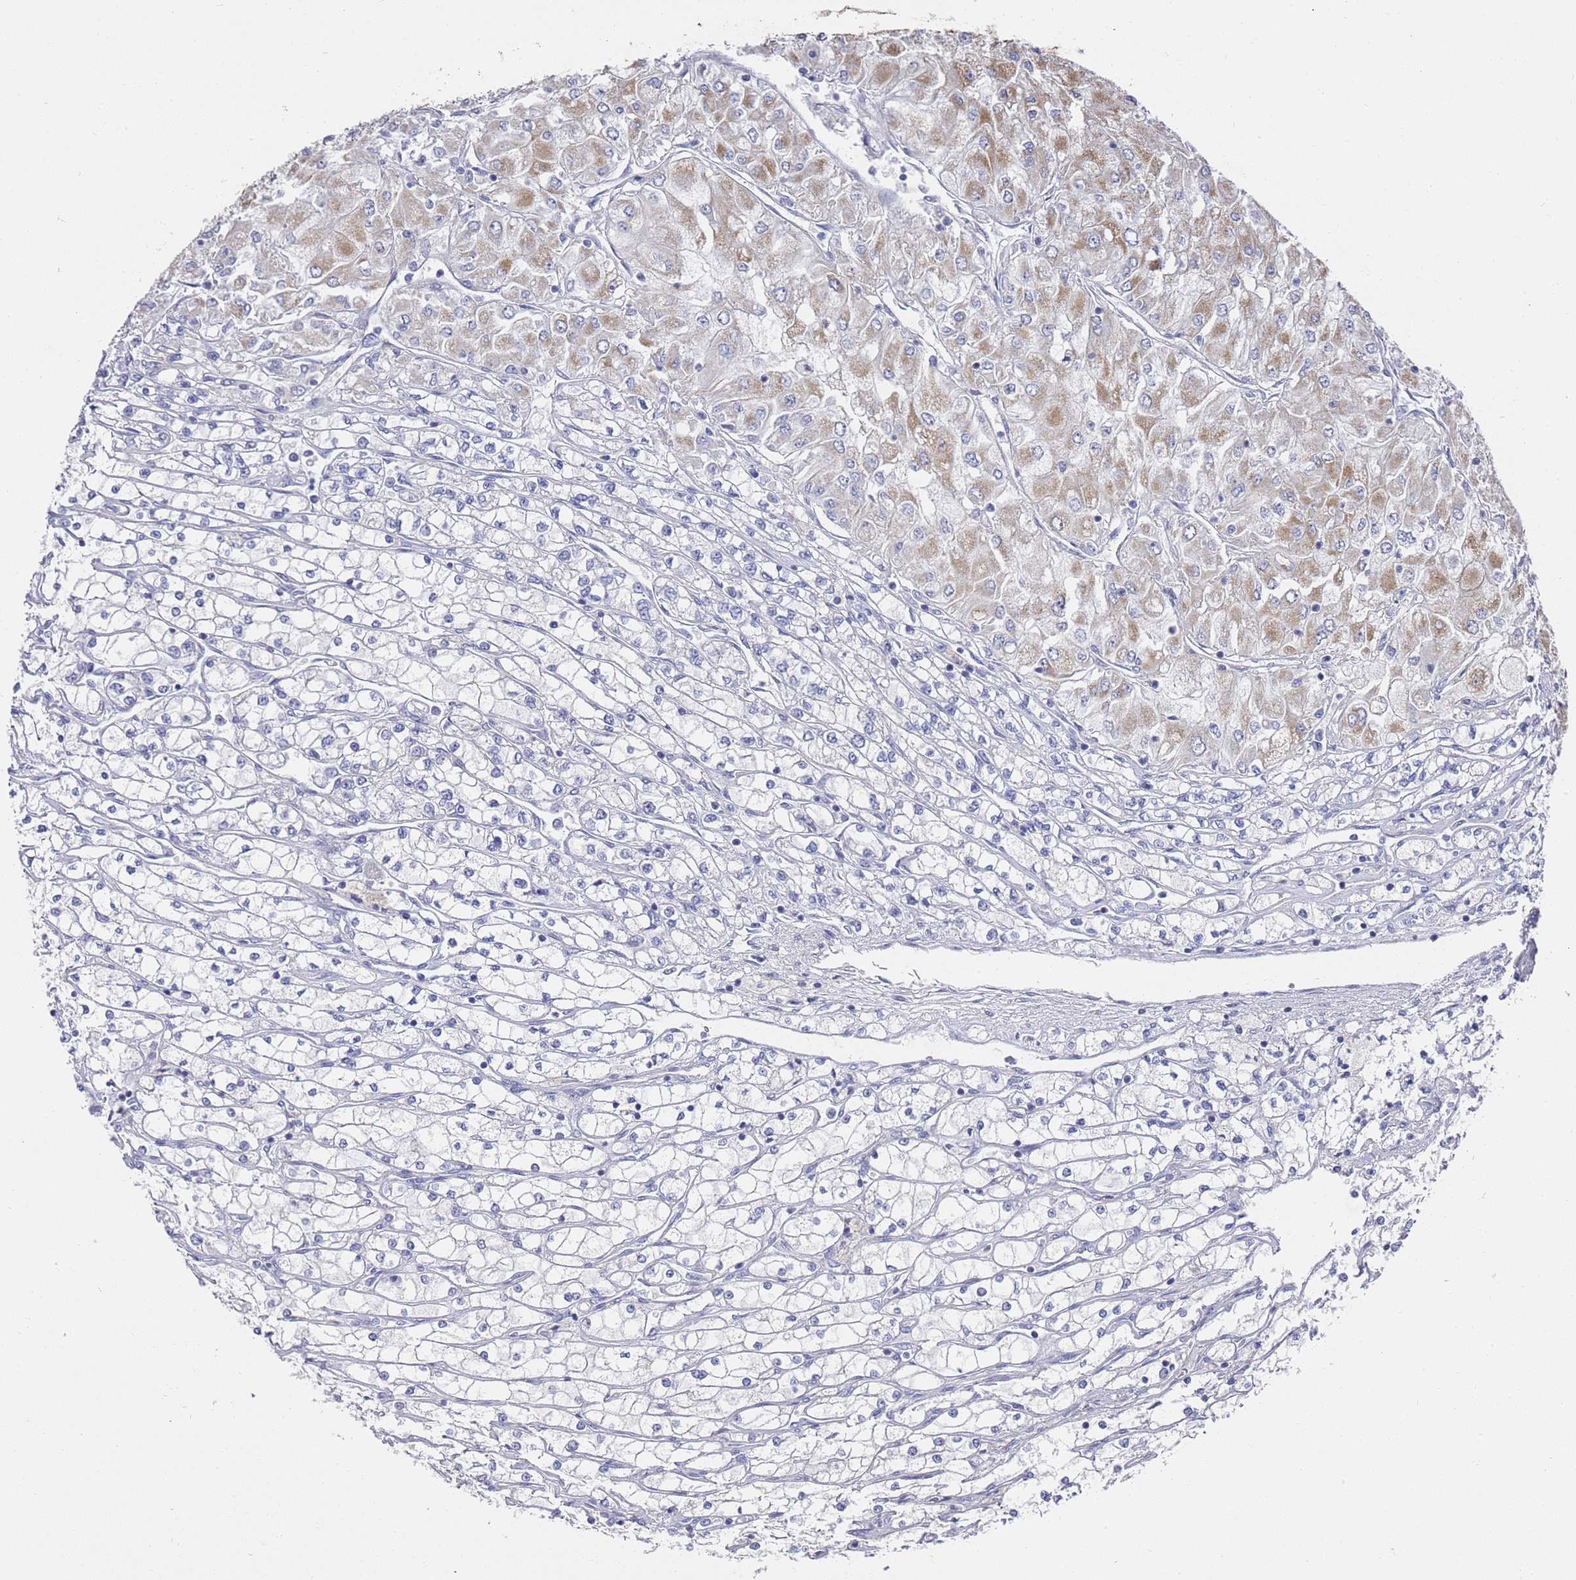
{"staining": {"intensity": "moderate", "quantity": "<25%", "location": "cytoplasmic/membranous"}, "tissue": "renal cancer", "cell_type": "Tumor cells", "image_type": "cancer", "snomed": [{"axis": "morphology", "description": "Adenocarcinoma, NOS"}, {"axis": "topography", "description": "Kidney"}], "caption": "Immunohistochemical staining of adenocarcinoma (renal) demonstrates moderate cytoplasmic/membranous protein staining in approximately <25% of tumor cells.", "gene": "SCAPER", "patient": {"sex": "male", "age": 80}}